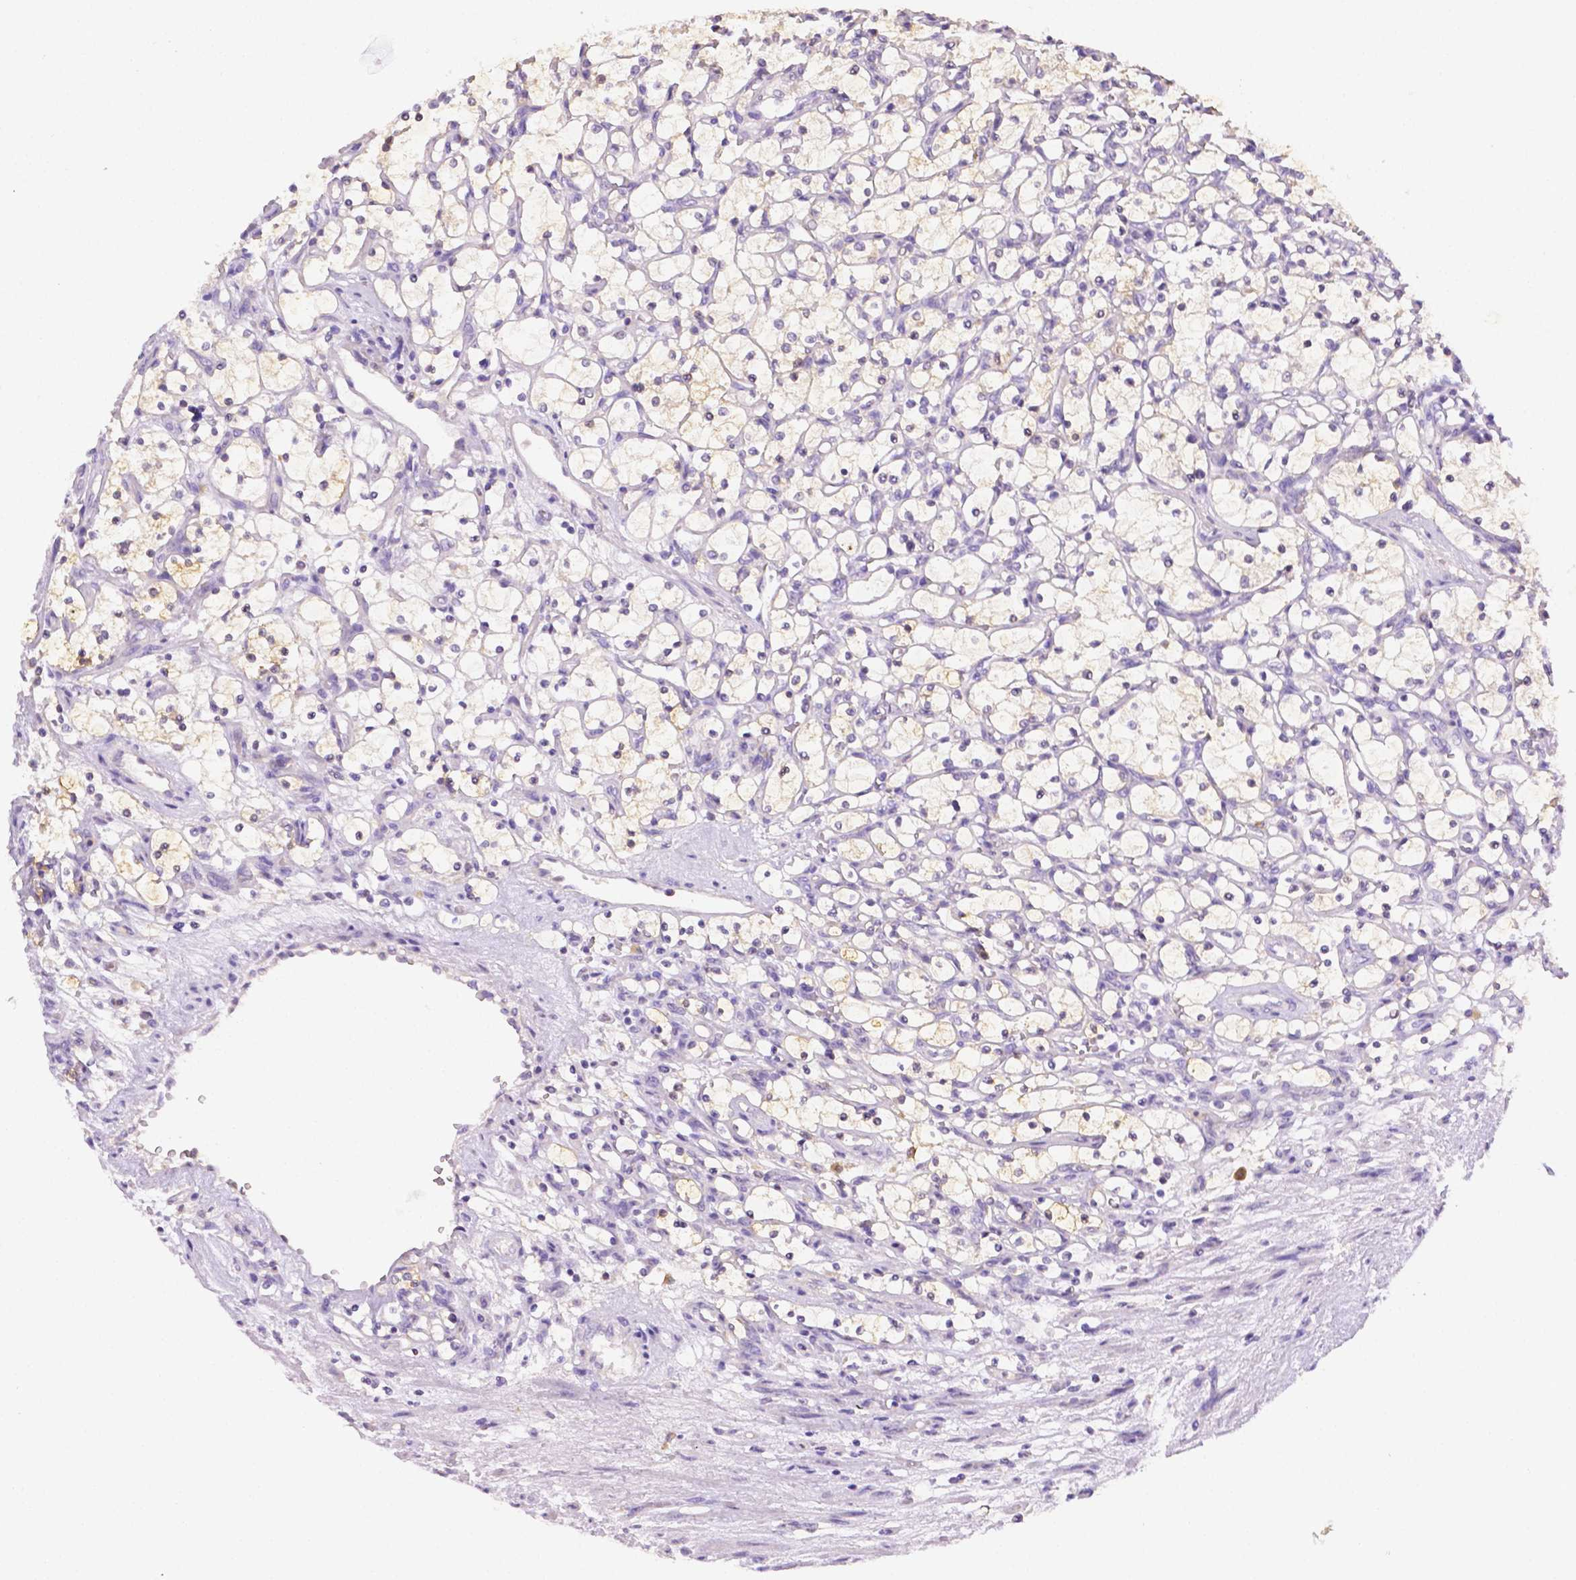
{"staining": {"intensity": "weak", "quantity": "<25%", "location": "cytoplasmic/membranous"}, "tissue": "renal cancer", "cell_type": "Tumor cells", "image_type": "cancer", "snomed": [{"axis": "morphology", "description": "Adenocarcinoma, NOS"}, {"axis": "topography", "description": "Kidney"}], "caption": "A high-resolution photomicrograph shows immunohistochemistry staining of renal adenocarcinoma, which shows no significant expression in tumor cells. Brightfield microscopy of immunohistochemistry (IHC) stained with DAB (brown) and hematoxylin (blue), captured at high magnification.", "gene": "NXPH2", "patient": {"sex": "female", "age": 69}}